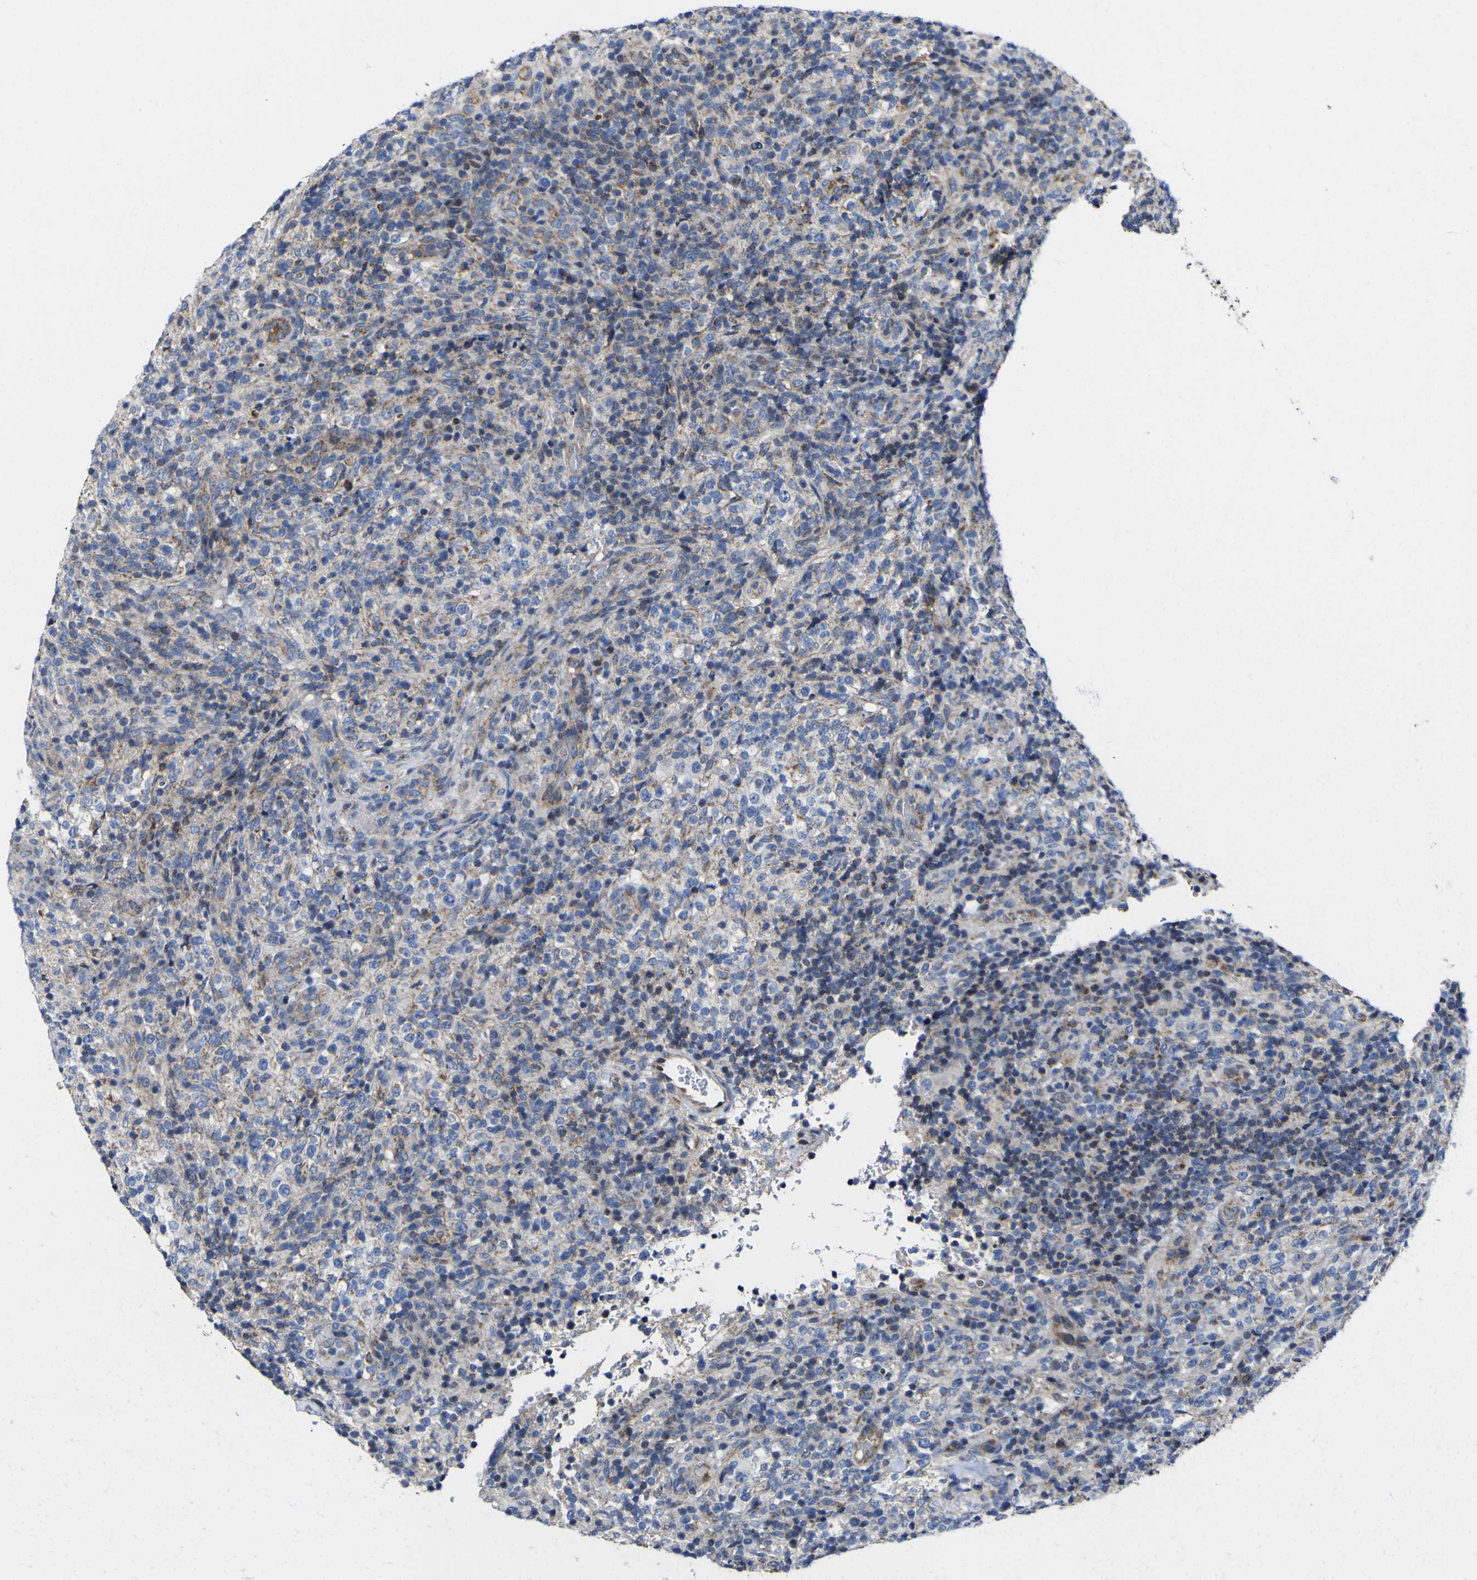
{"staining": {"intensity": "negative", "quantity": "none", "location": "none"}, "tissue": "lymphoma", "cell_type": "Tumor cells", "image_type": "cancer", "snomed": [{"axis": "morphology", "description": "Malignant lymphoma, non-Hodgkin's type, High grade"}, {"axis": "topography", "description": "Lymph node"}], "caption": "Malignant lymphoma, non-Hodgkin's type (high-grade) was stained to show a protein in brown. There is no significant expression in tumor cells.", "gene": "CCDC90B", "patient": {"sex": "female", "age": 76}}